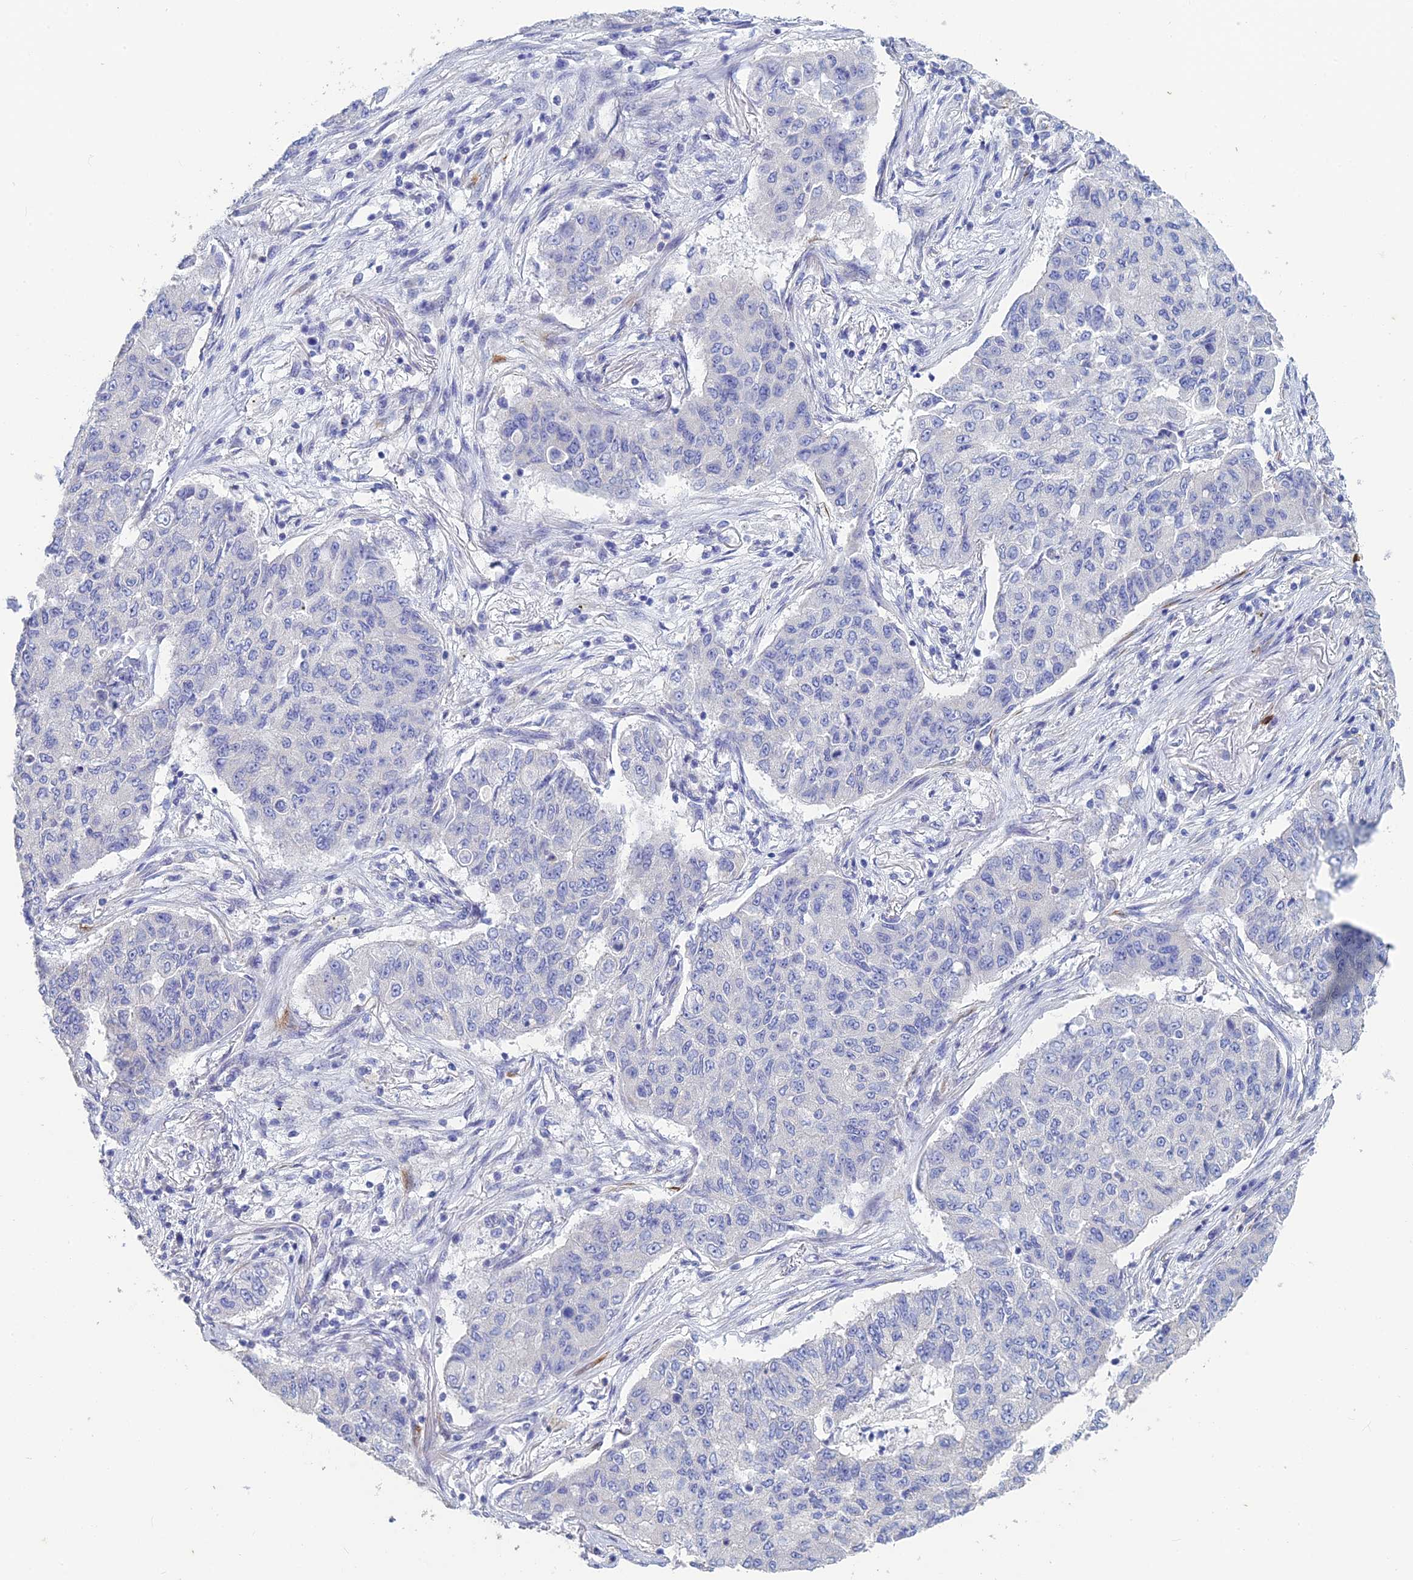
{"staining": {"intensity": "negative", "quantity": "none", "location": "none"}, "tissue": "lung cancer", "cell_type": "Tumor cells", "image_type": "cancer", "snomed": [{"axis": "morphology", "description": "Squamous cell carcinoma, NOS"}, {"axis": "topography", "description": "Lung"}], "caption": "Lung squamous cell carcinoma stained for a protein using immunohistochemistry shows no expression tumor cells.", "gene": "PCDHA8", "patient": {"sex": "male", "age": 74}}